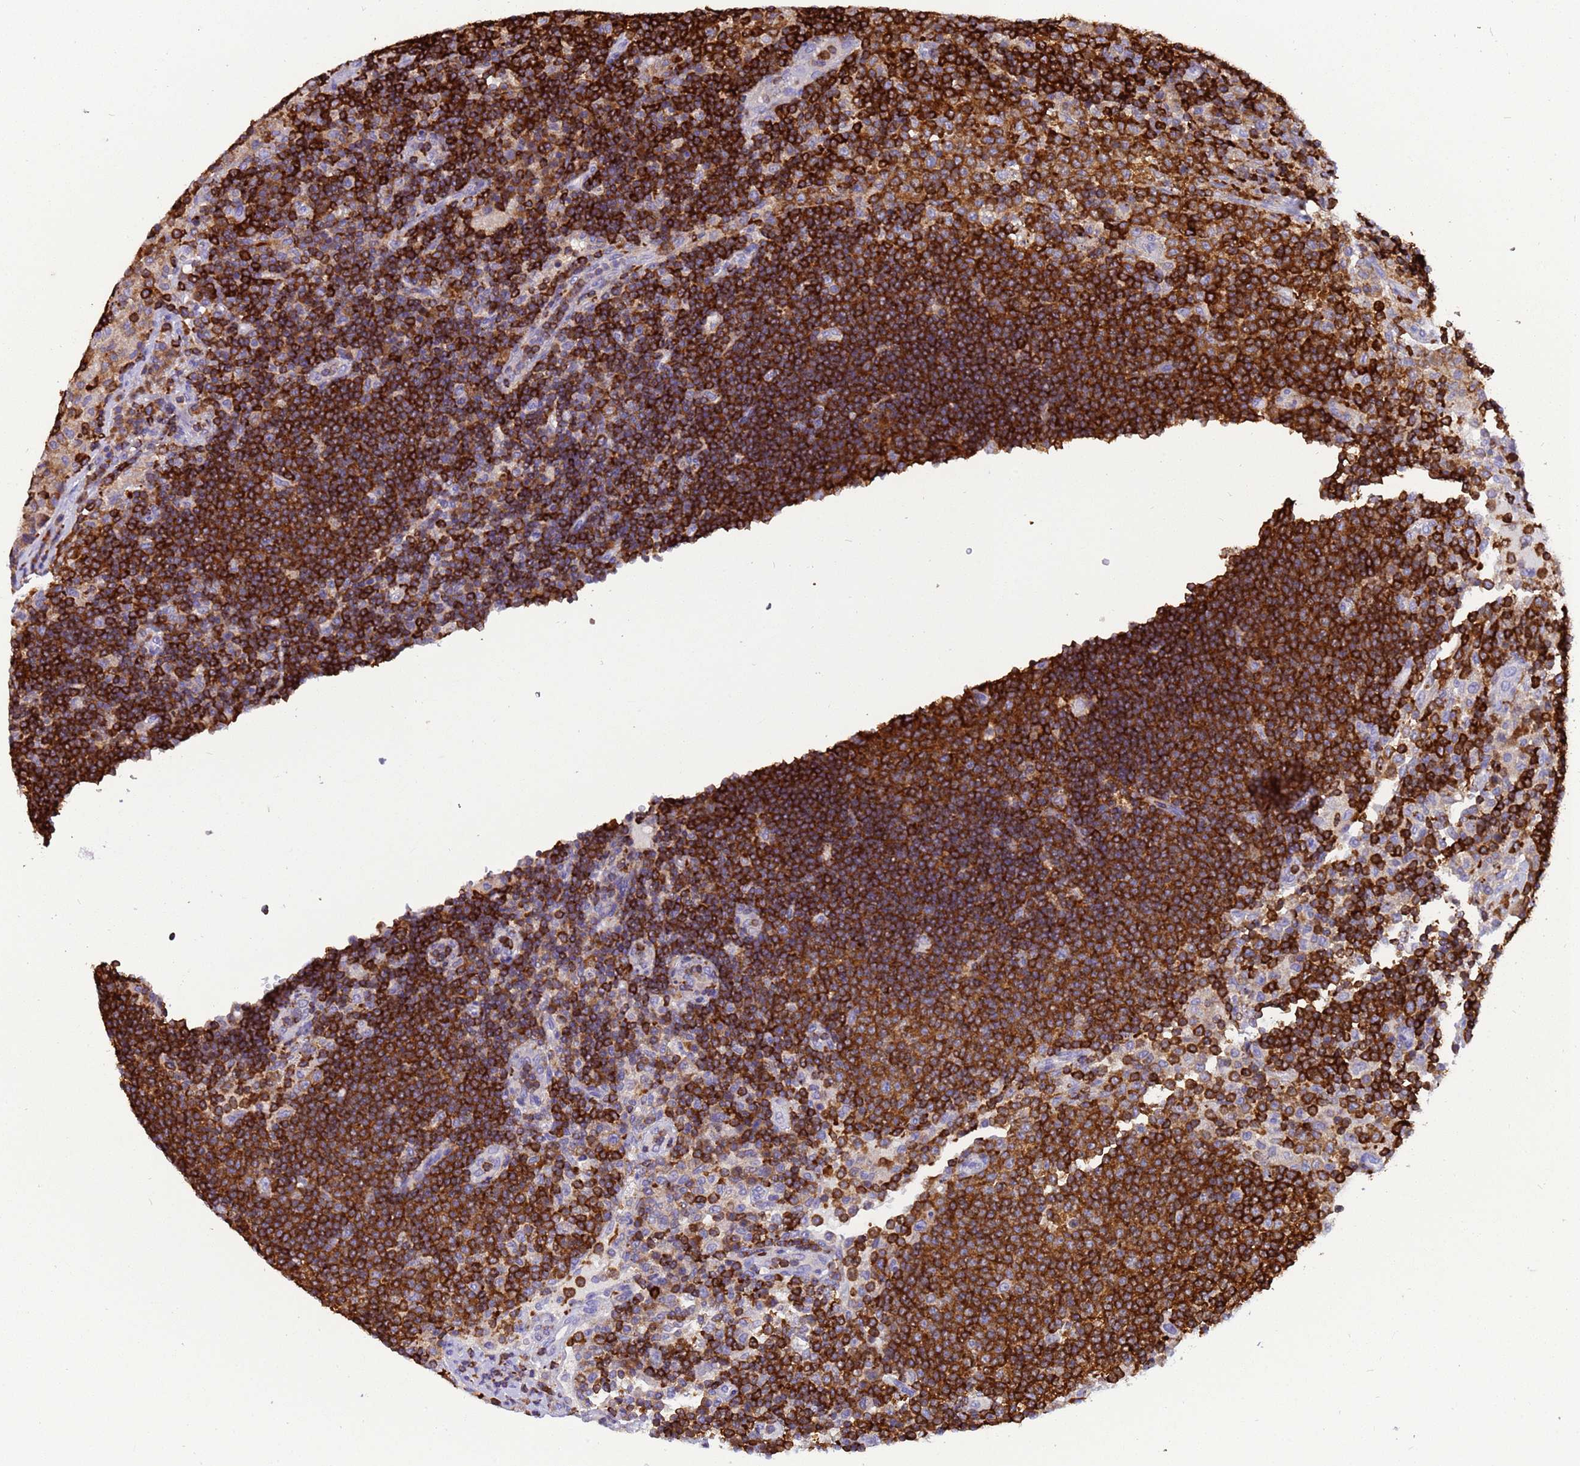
{"staining": {"intensity": "strong", "quantity": ">75%", "location": "cytoplasmic/membranous"}, "tissue": "lymph node", "cell_type": "Germinal center cells", "image_type": "normal", "snomed": [{"axis": "morphology", "description": "Normal tissue, NOS"}, {"axis": "topography", "description": "Lymph node"}], "caption": "Strong cytoplasmic/membranous protein positivity is seen in approximately >75% of germinal center cells in lymph node. (brown staining indicates protein expression, while blue staining denotes nuclei).", "gene": "EZR", "patient": {"sex": "female", "age": 53}}